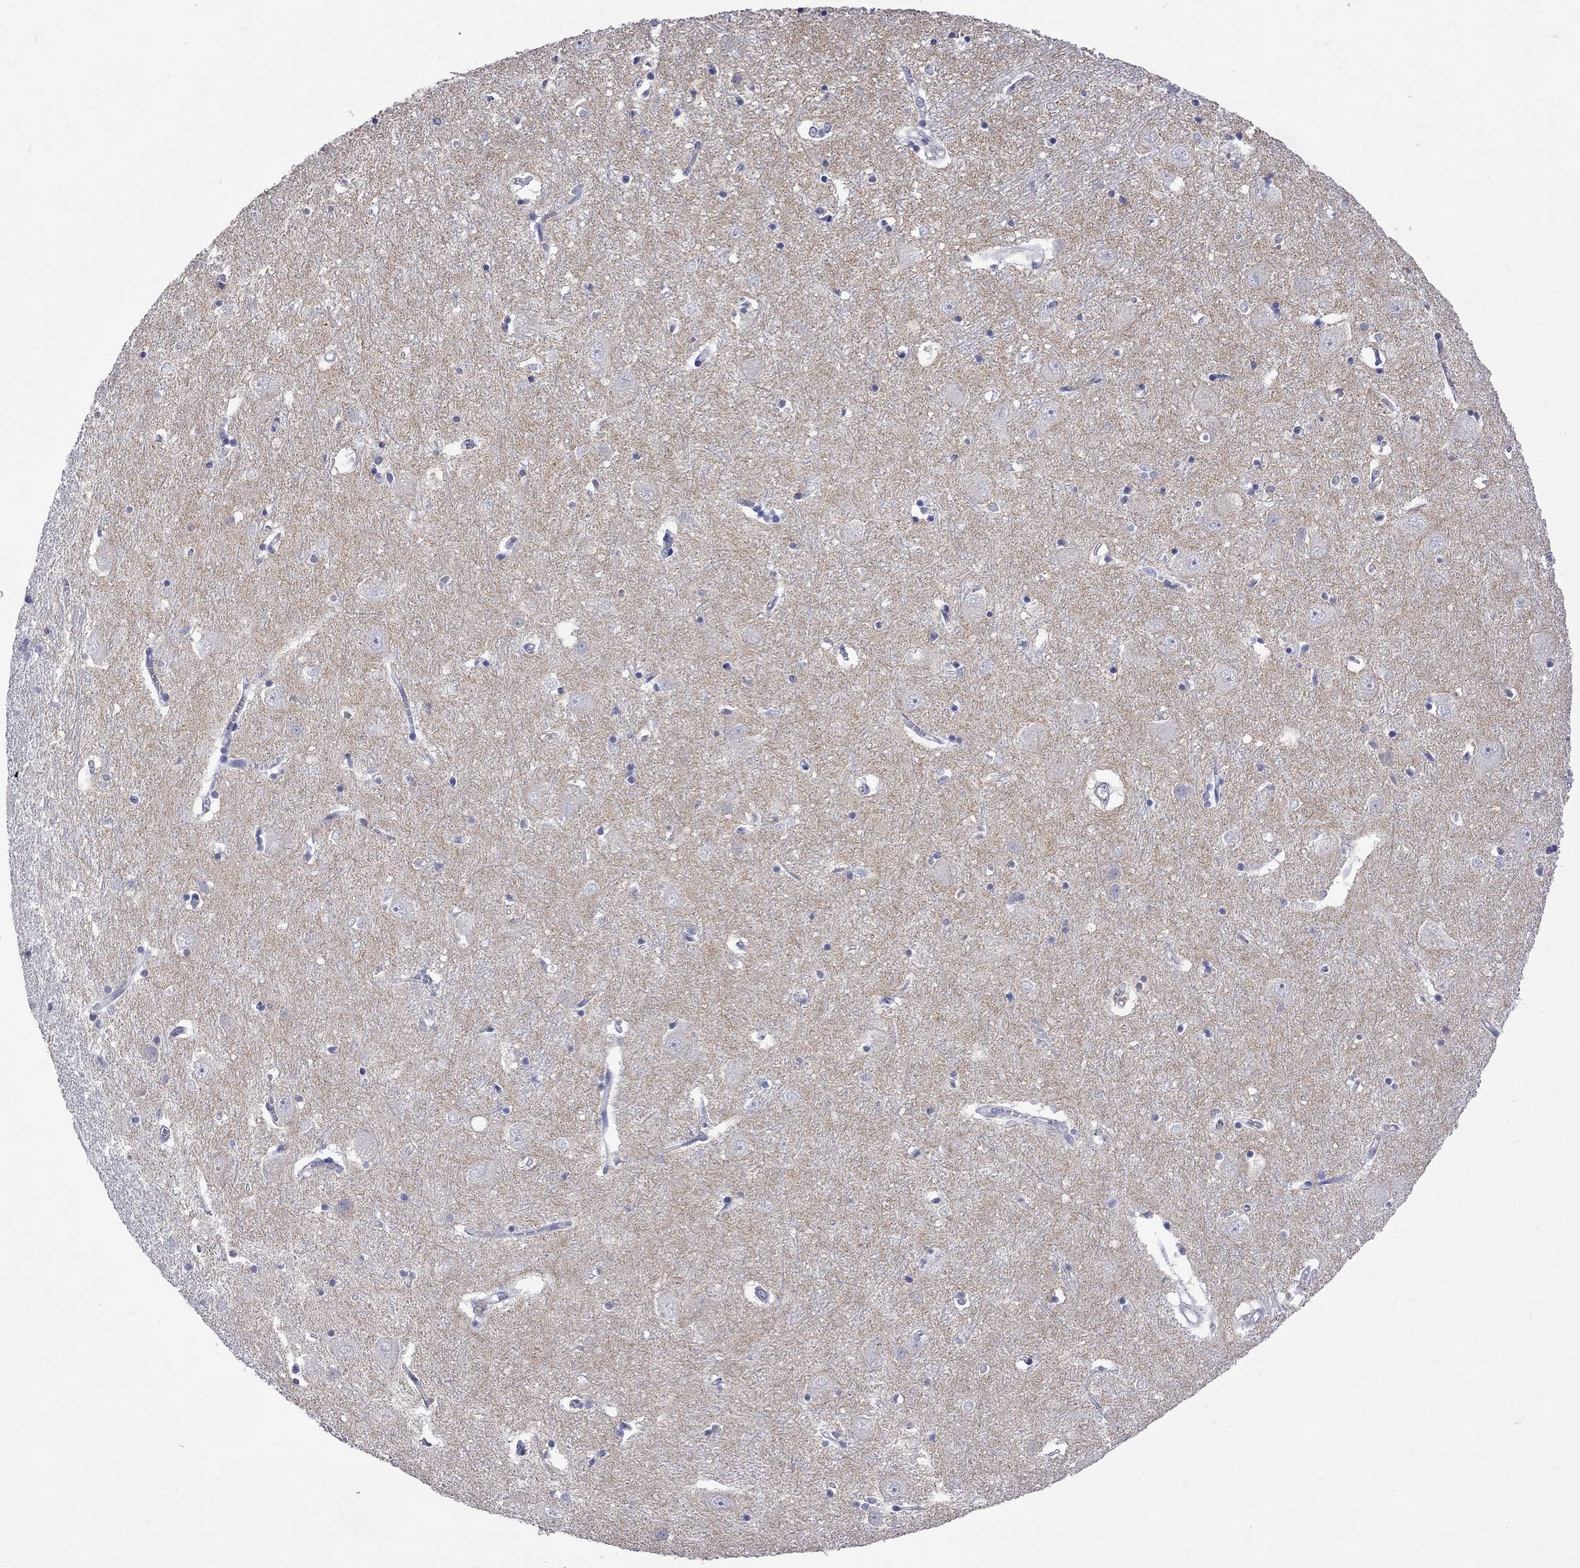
{"staining": {"intensity": "negative", "quantity": "none", "location": "none"}, "tissue": "caudate", "cell_type": "Glial cells", "image_type": "normal", "snomed": [{"axis": "morphology", "description": "Normal tissue, NOS"}, {"axis": "topography", "description": "Lateral ventricle wall"}], "caption": "Photomicrograph shows no protein staining in glial cells of unremarkable caudate. (Stains: DAB (3,3'-diaminobenzidine) IHC with hematoxylin counter stain, Microscopy: brightfield microscopy at high magnification).", "gene": "KCND2", "patient": {"sex": "male", "age": 54}}